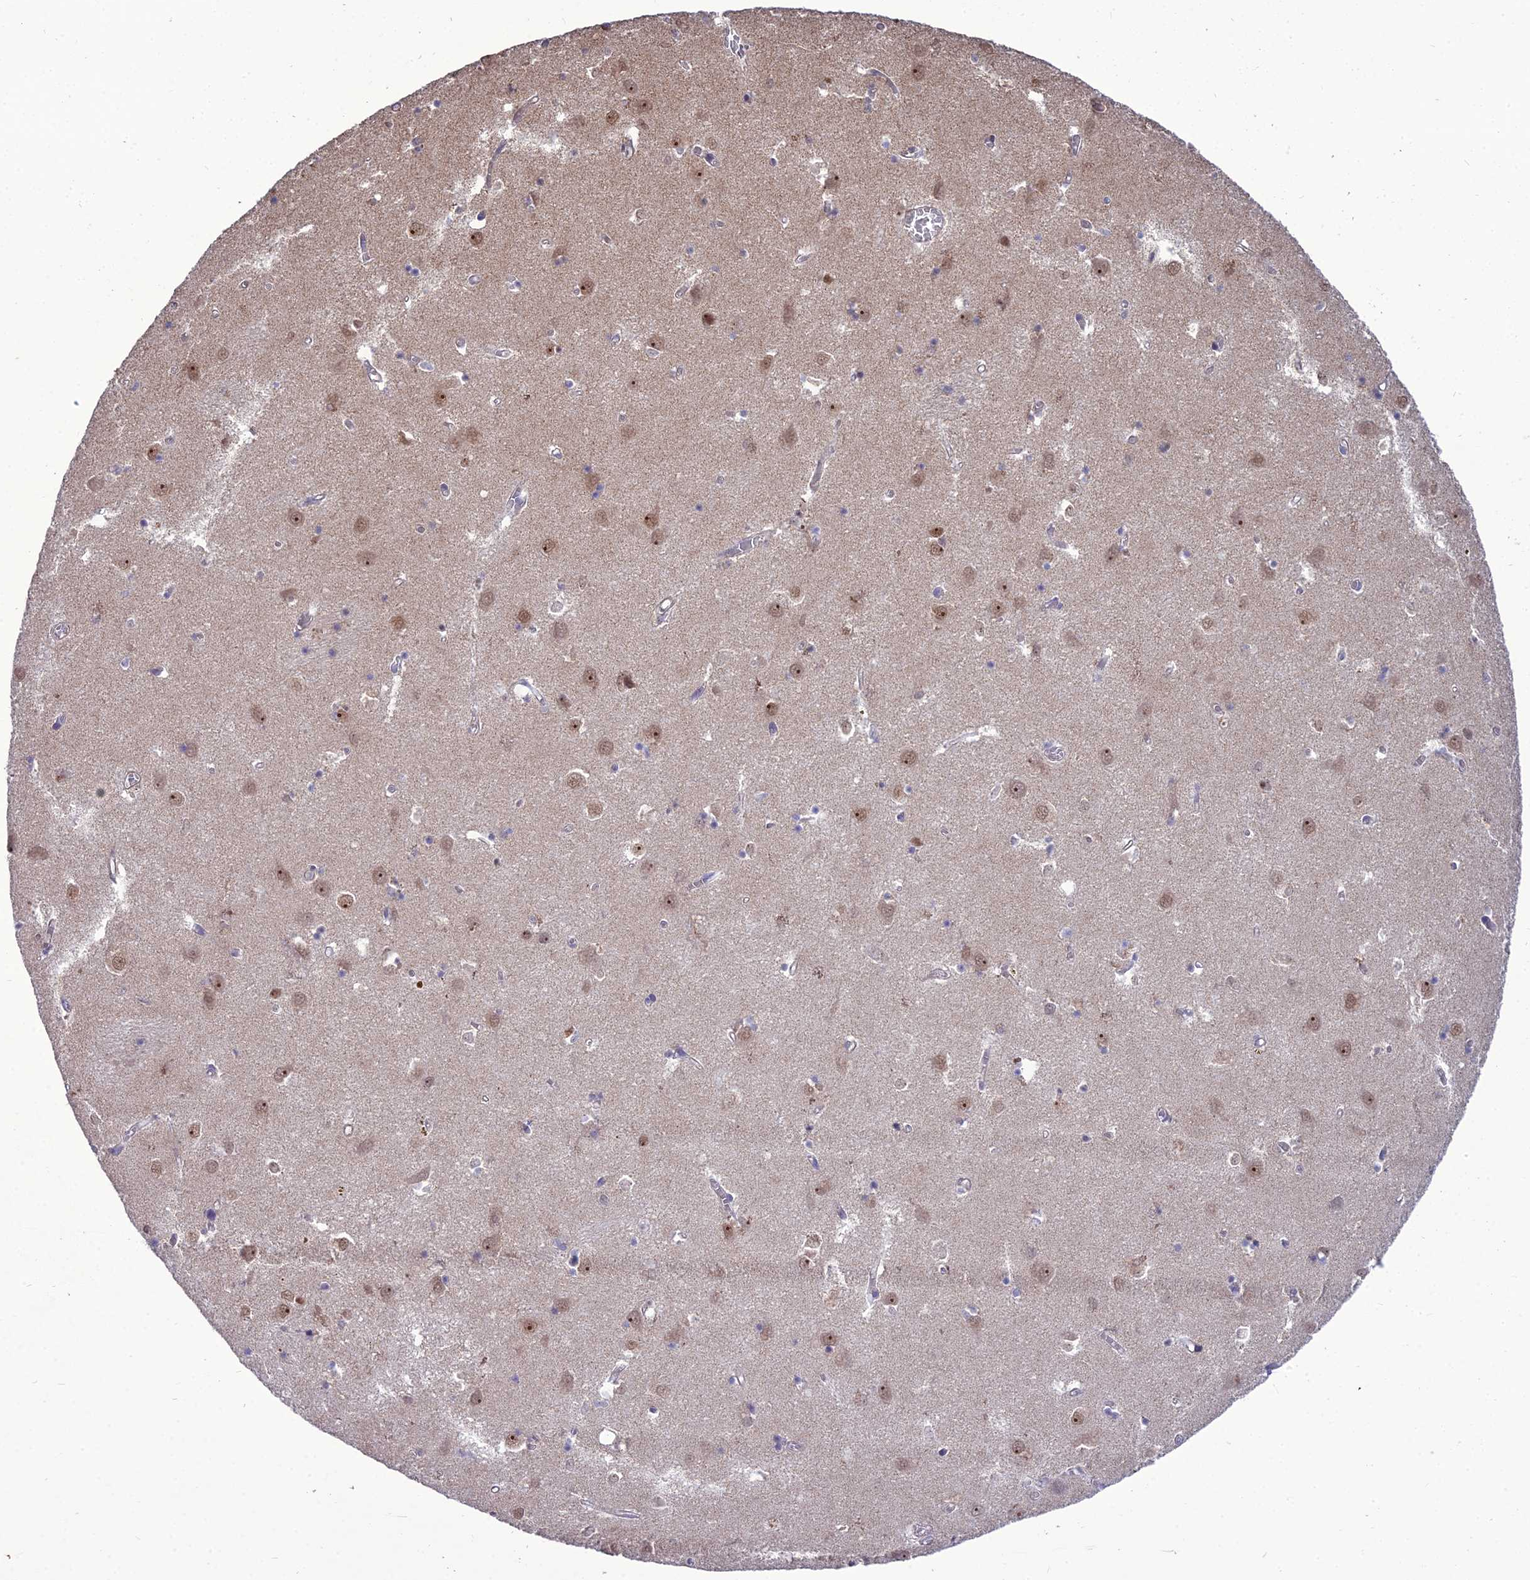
{"staining": {"intensity": "moderate", "quantity": "<25%", "location": "nuclear"}, "tissue": "caudate", "cell_type": "Glial cells", "image_type": "normal", "snomed": [{"axis": "morphology", "description": "Normal tissue, NOS"}, {"axis": "topography", "description": "Lateral ventricle wall"}], "caption": "This photomicrograph exhibits IHC staining of benign human caudate, with low moderate nuclear expression in approximately <25% of glial cells.", "gene": "TSPYL2", "patient": {"sex": "male", "age": 70}}